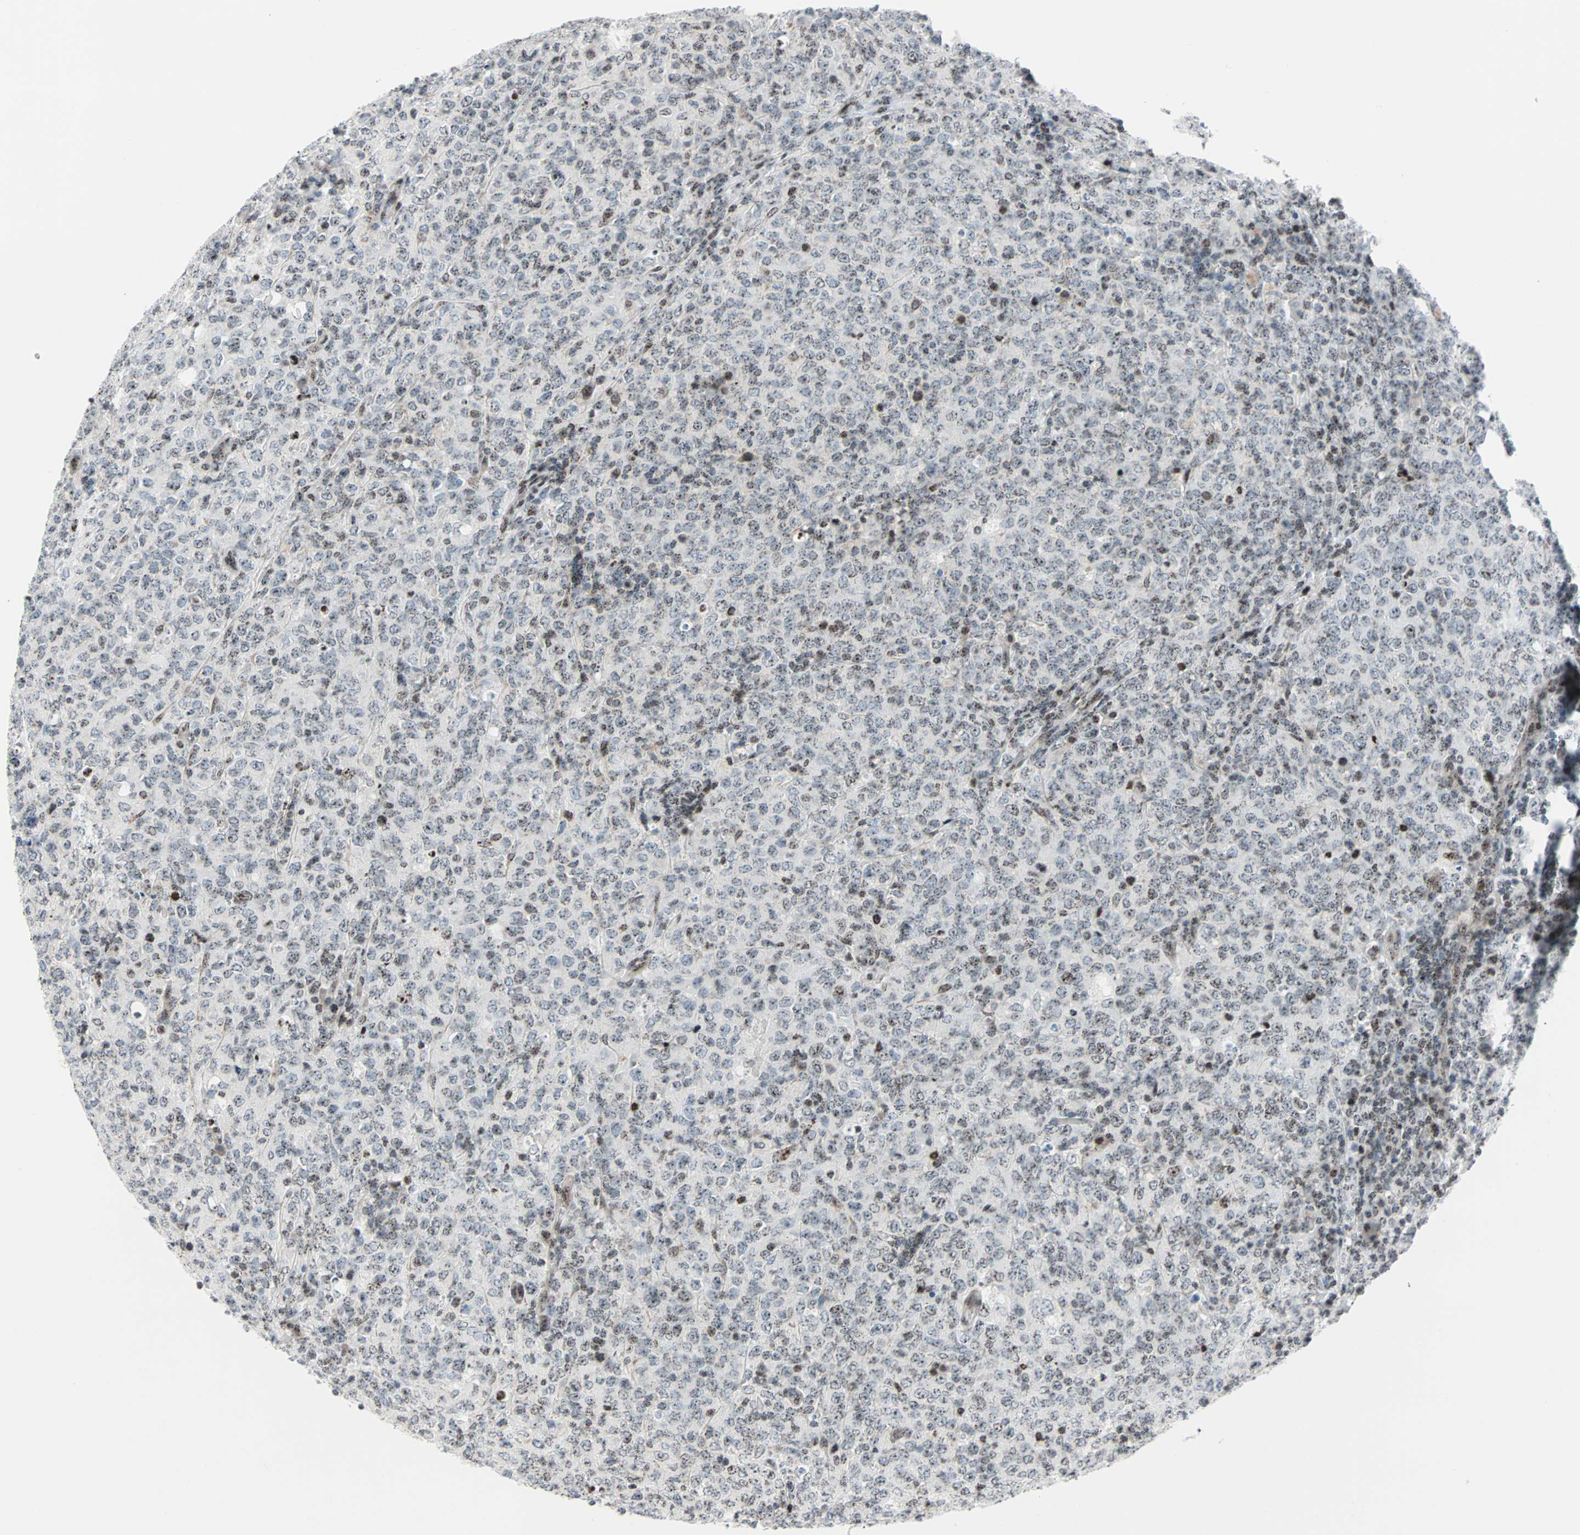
{"staining": {"intensity": "weak", "quantity": "25%-75%", "location": "nuclear"}, "tissue": "lymphoma", "cell_type": "Tumor cells", "image_type": "cancer", "snomed": [{"axis": "morphology", "description": "Malignant lymphoma, non-Hodgkin's type, High grade"}, {"axis": "topography", "description": "Tonsil"}], "caption": "Immunohistochemical staining of human malignant lymphoma, non-Hodgkin's type (high-grade) displays weak nuclear protein positivity in about 25%-75% of tumor cells.", "gene": "CENPA", "patient": {"sex": "female", "age": 36}}